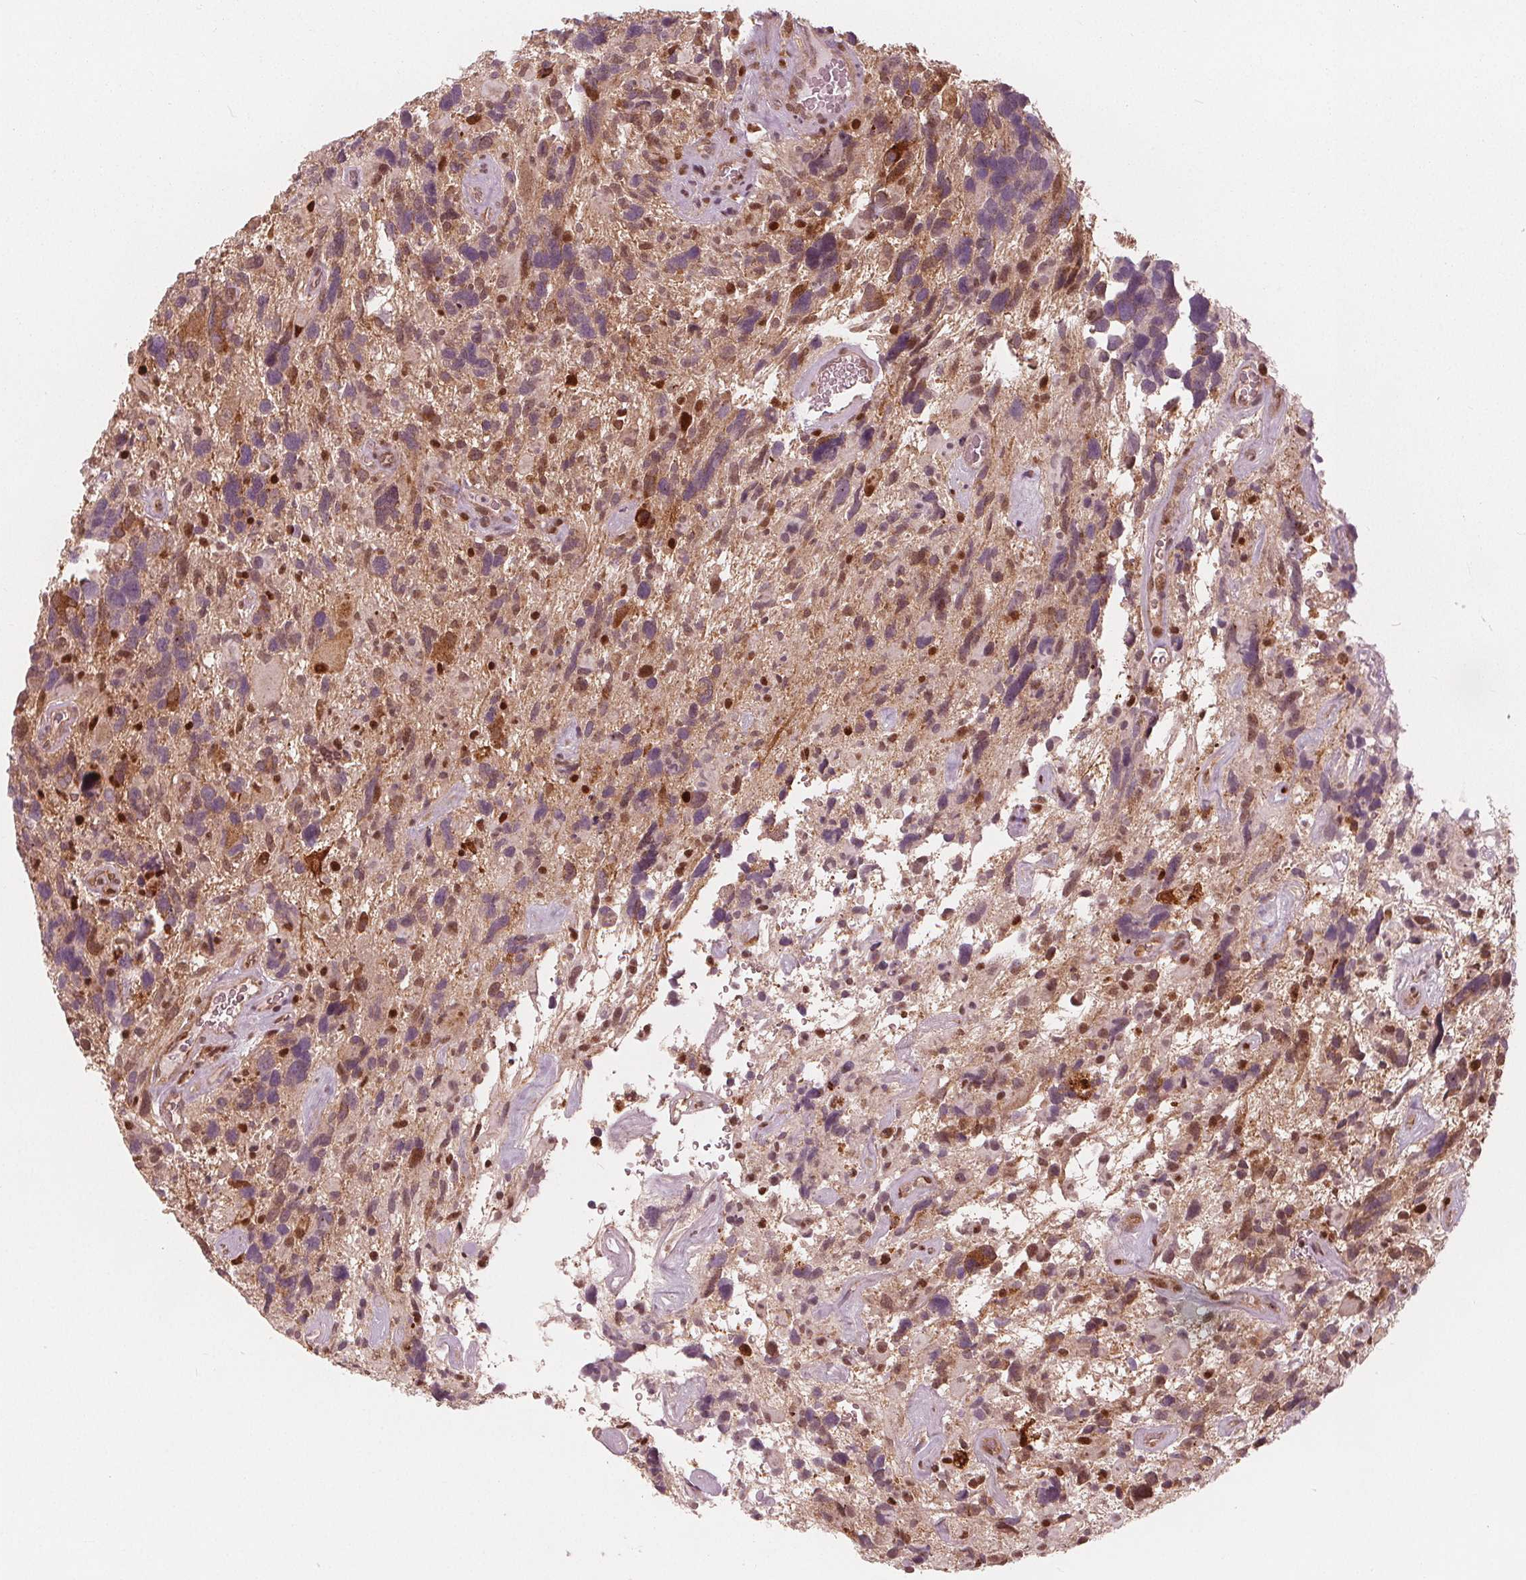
{"staining": {"intensity": "moderate", "quantity": "<25%", "location": "cytoplasmic/membranous,nuclear"}, "tissue": "glioma", "cell_type": "Tumor cells", "image_type": "cancer", "snomed": [{"axis": "morphology", "description": "Glioma, malignant, High grade"}, {"axis": "topography", "description": "Brain"}], "caption": "Protein analysis of malignant glioma (high-grade) tissue shows moderate cytoplasmic/membranous and nuclear staining in approximately <25% of tumor cells.", "gene": "SQSTM1", "patient": {"sex": "male", "age": 49}}